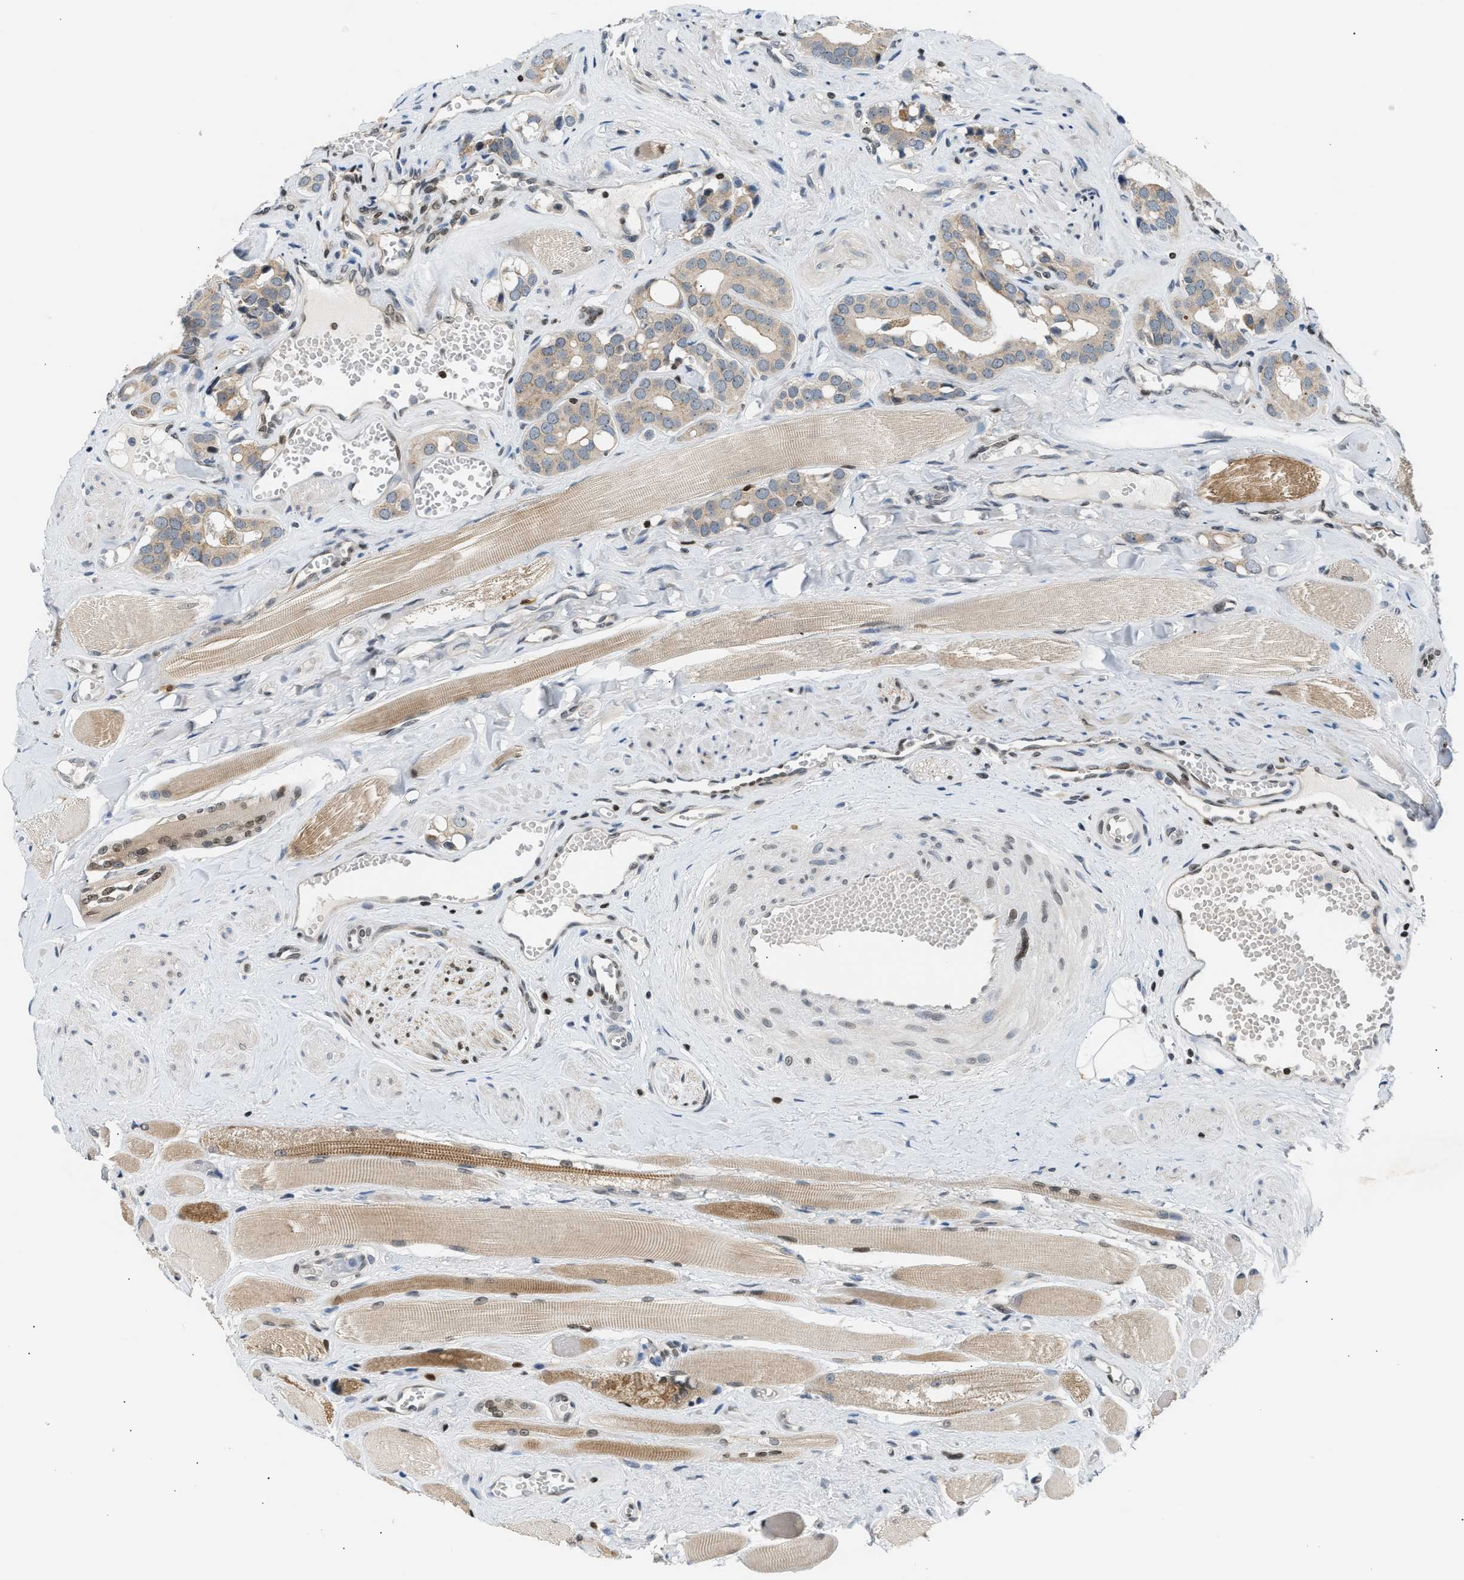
{"staining": {"intensity": "weak", "quantity": "<25%", "location": "cytoplasmic/membranous"}, "tissue": "prostate cancer", "cell_type": "Tumor cells", "image_type": "cancer", "snomed": [{"axis": "morphology", "description": "Adenocarcinoma, High grade"}, {"axis": "topography", "description": "Prostate"}], "caption": "High power microscopy photomicrograph of an IHC histopathology image of prostate cancer, revealing no significant staining in tumor cells.", "gene": "NPS", "patient": {"sex": "male", "age": 52}}